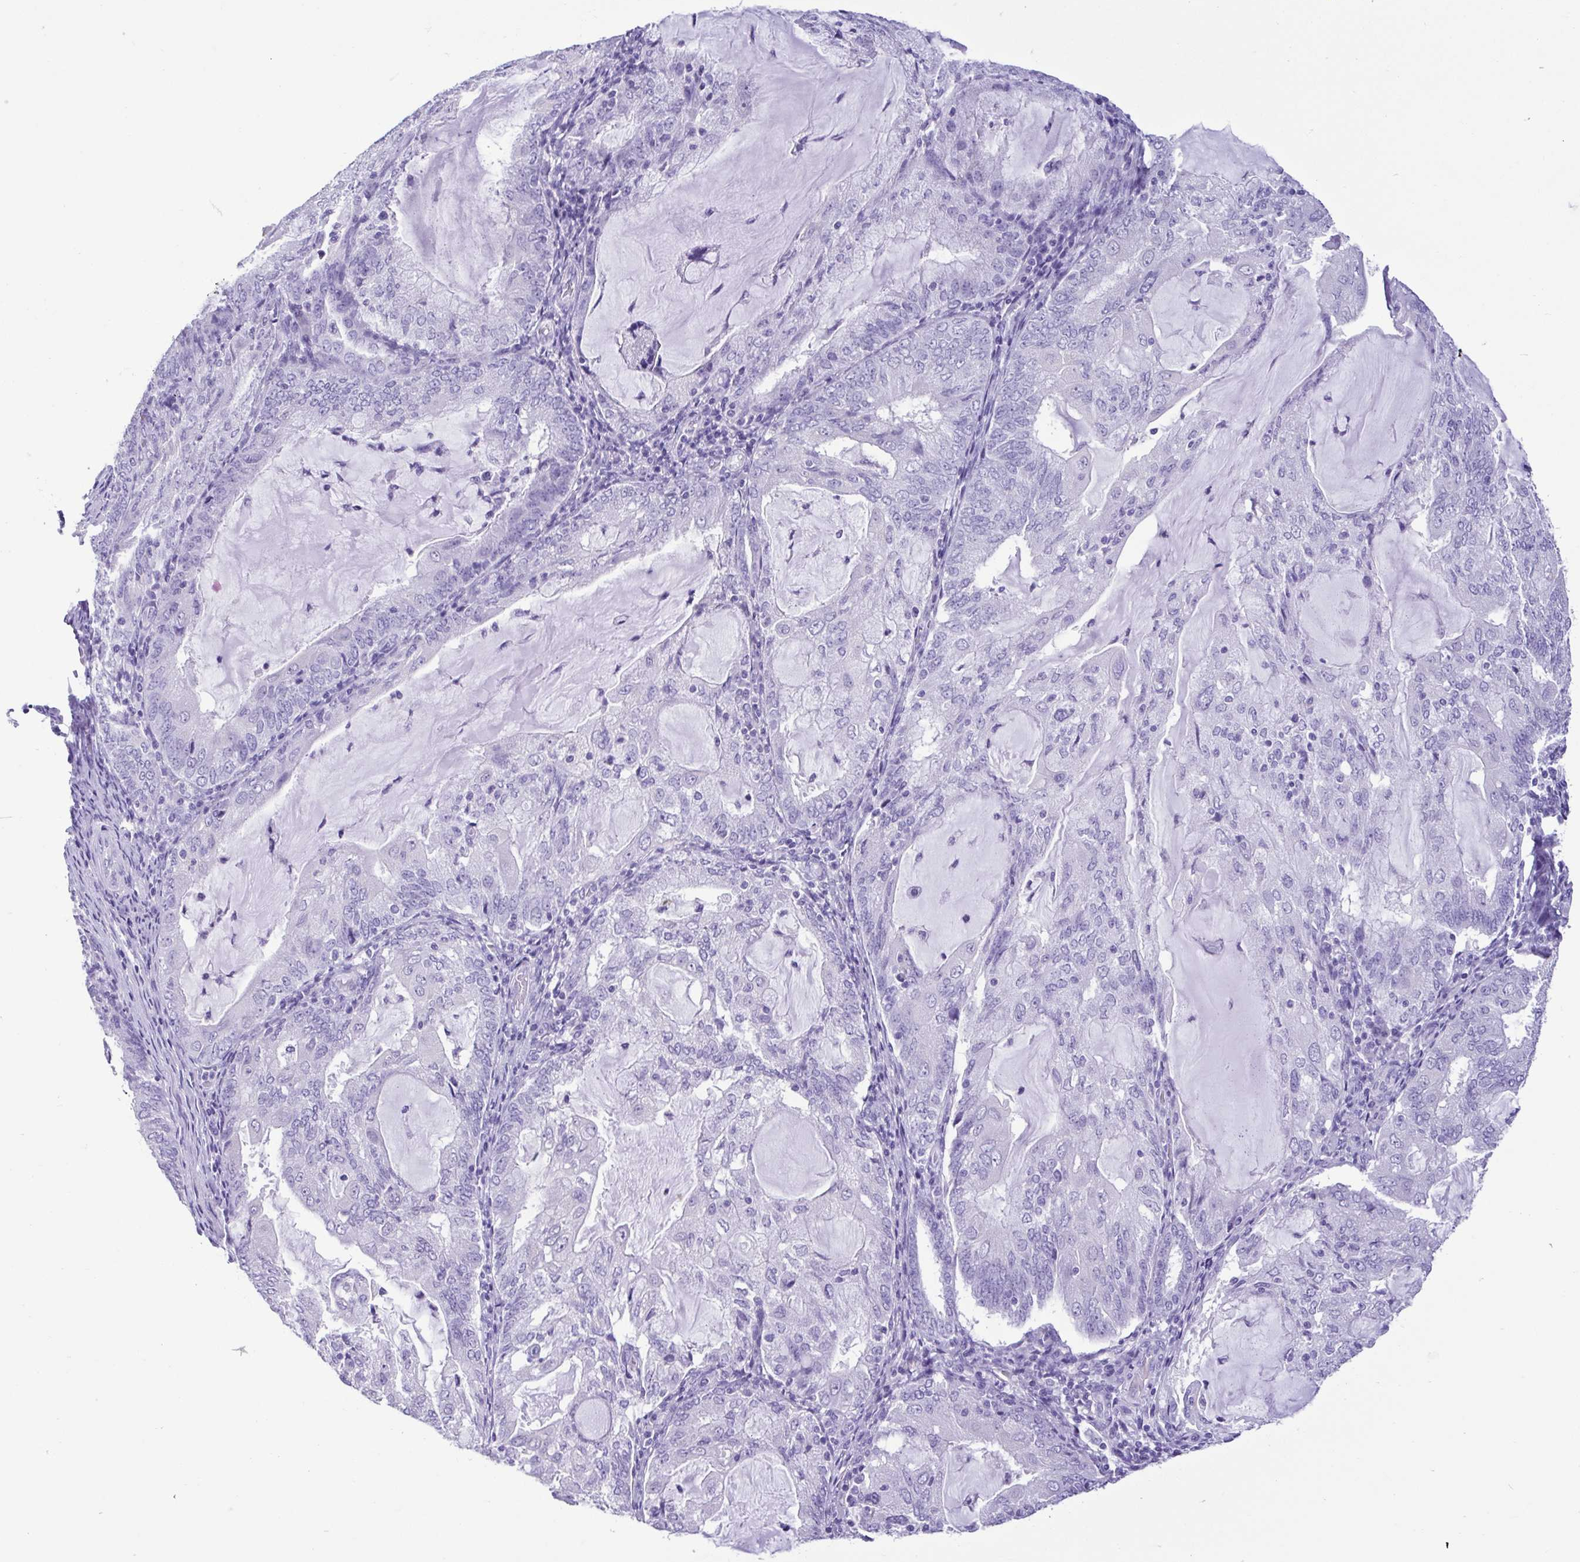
{"staining": {"intensity": "negative", "quantity": "none", "location": "none"}, "tissue": "endometrial cancer", "cell_type": "Tumor cells", "image_type": "cancer", "snomed": [{"axis": "morphology", "description": "Adenocarcinoma, NOS"}, {"axis": "topography", "description": "Endometrium"}], "caption": "This is an immunohistochemistry (IHC) histopathology image of adenocarcinoma (endometrial). There is no expression in tumor cells.", "gene": "CBY2", "patient": {"sex": "female", "age": 81}}